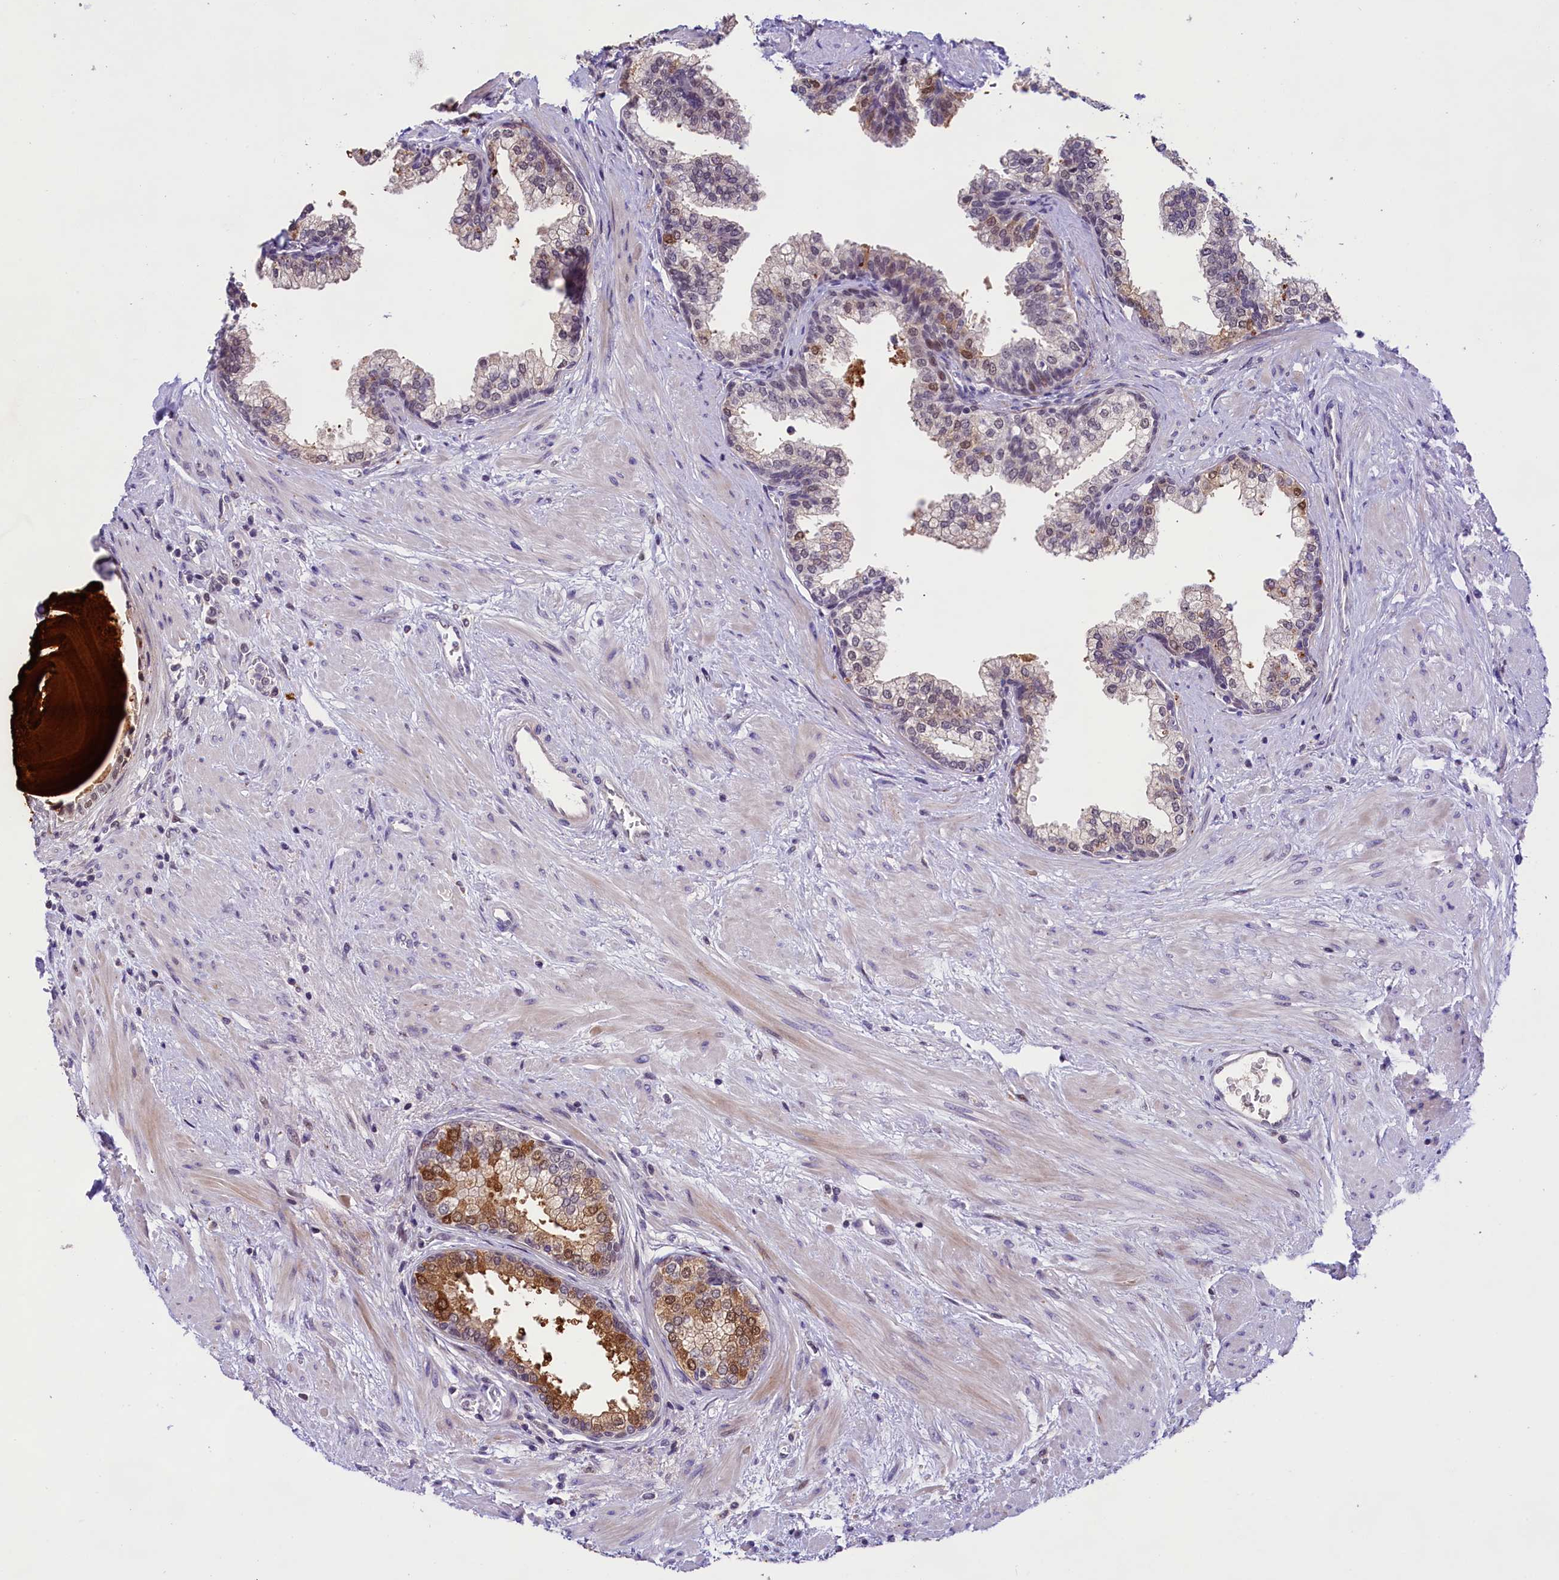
{"staining": {"intensity": "moderate", "quantity": "<25%", "location": "cytoplasmic/membranous,nuclear"}, "tissue": "prostate", "cell_type": "Glandular cells", "image_type": "normal", "snomed": [{"axis": "morphology", "description": "Normal tissue, NOS"}, {"axis": "topography", "description": "Prostate"}], "caption": "Prostate stained with IHC shows moderate cytoplasmic/membranous,nuclear positivity in about <25% of glandular cells. (Stains: DAB in brown, nuclei in blue, Microscopy: brightfield microscopy at high magnification).", "gene": "FBXO45", "patient": {"sex": "male", "age": 57}}